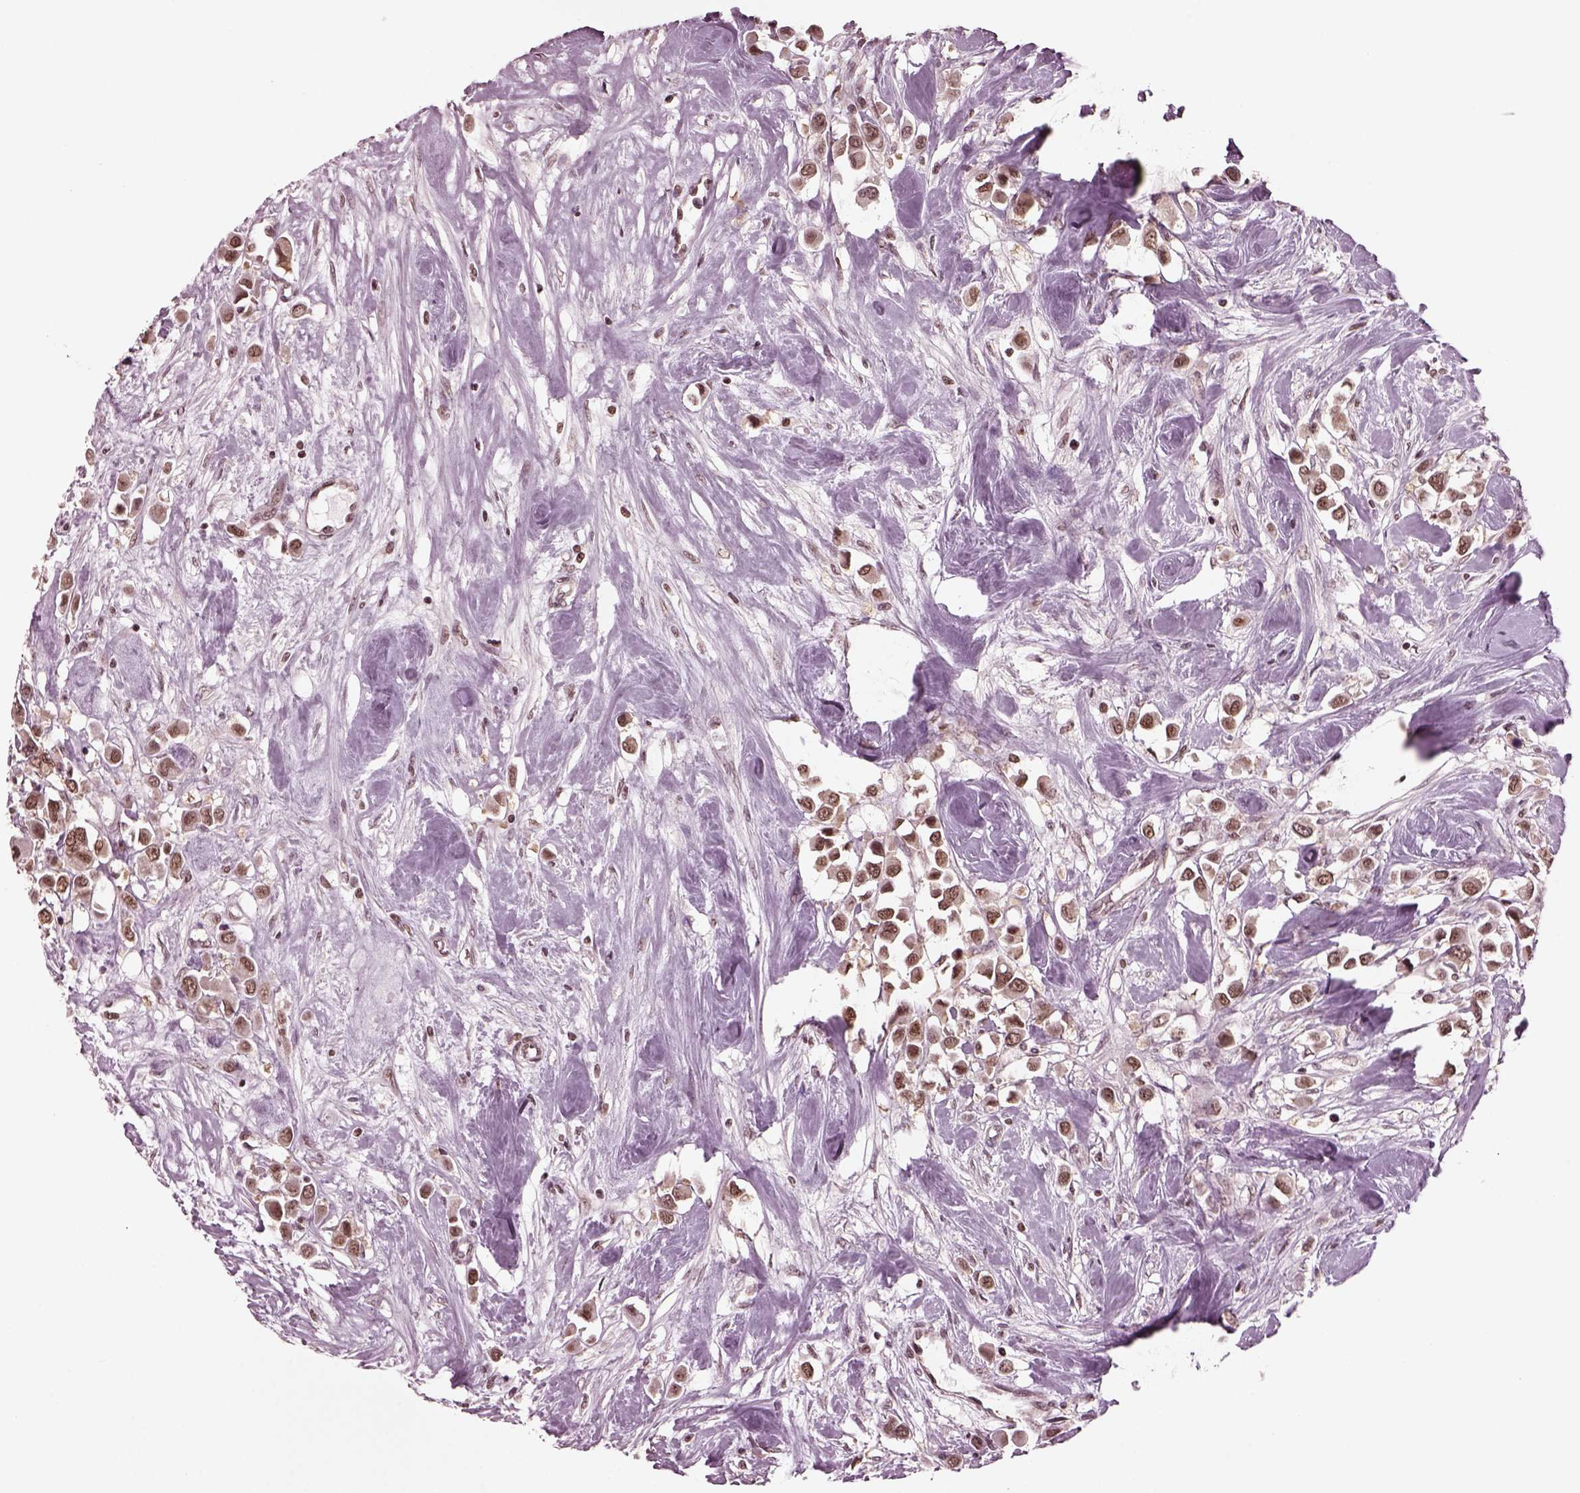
{"staining": {"intensity": "moderate", "quantity": ">75%", "location": "nuclear"}, "tissue": "breast cancer", "cell_type": "Tumor cells", "image_type": "cancer", "snomed": [{"axis": "morphology", "description": "Duct carcinoma"}, {"axis": "topography", "description": "Breast"}], "caption": "IHC of breast infiltrating ductal carcinoma reveals medium levels of moderate nuclear staining in approximately >75% of tumor cells.", "gene": "RUVBL2", "patient": {"sex": "female", "age": 61}}